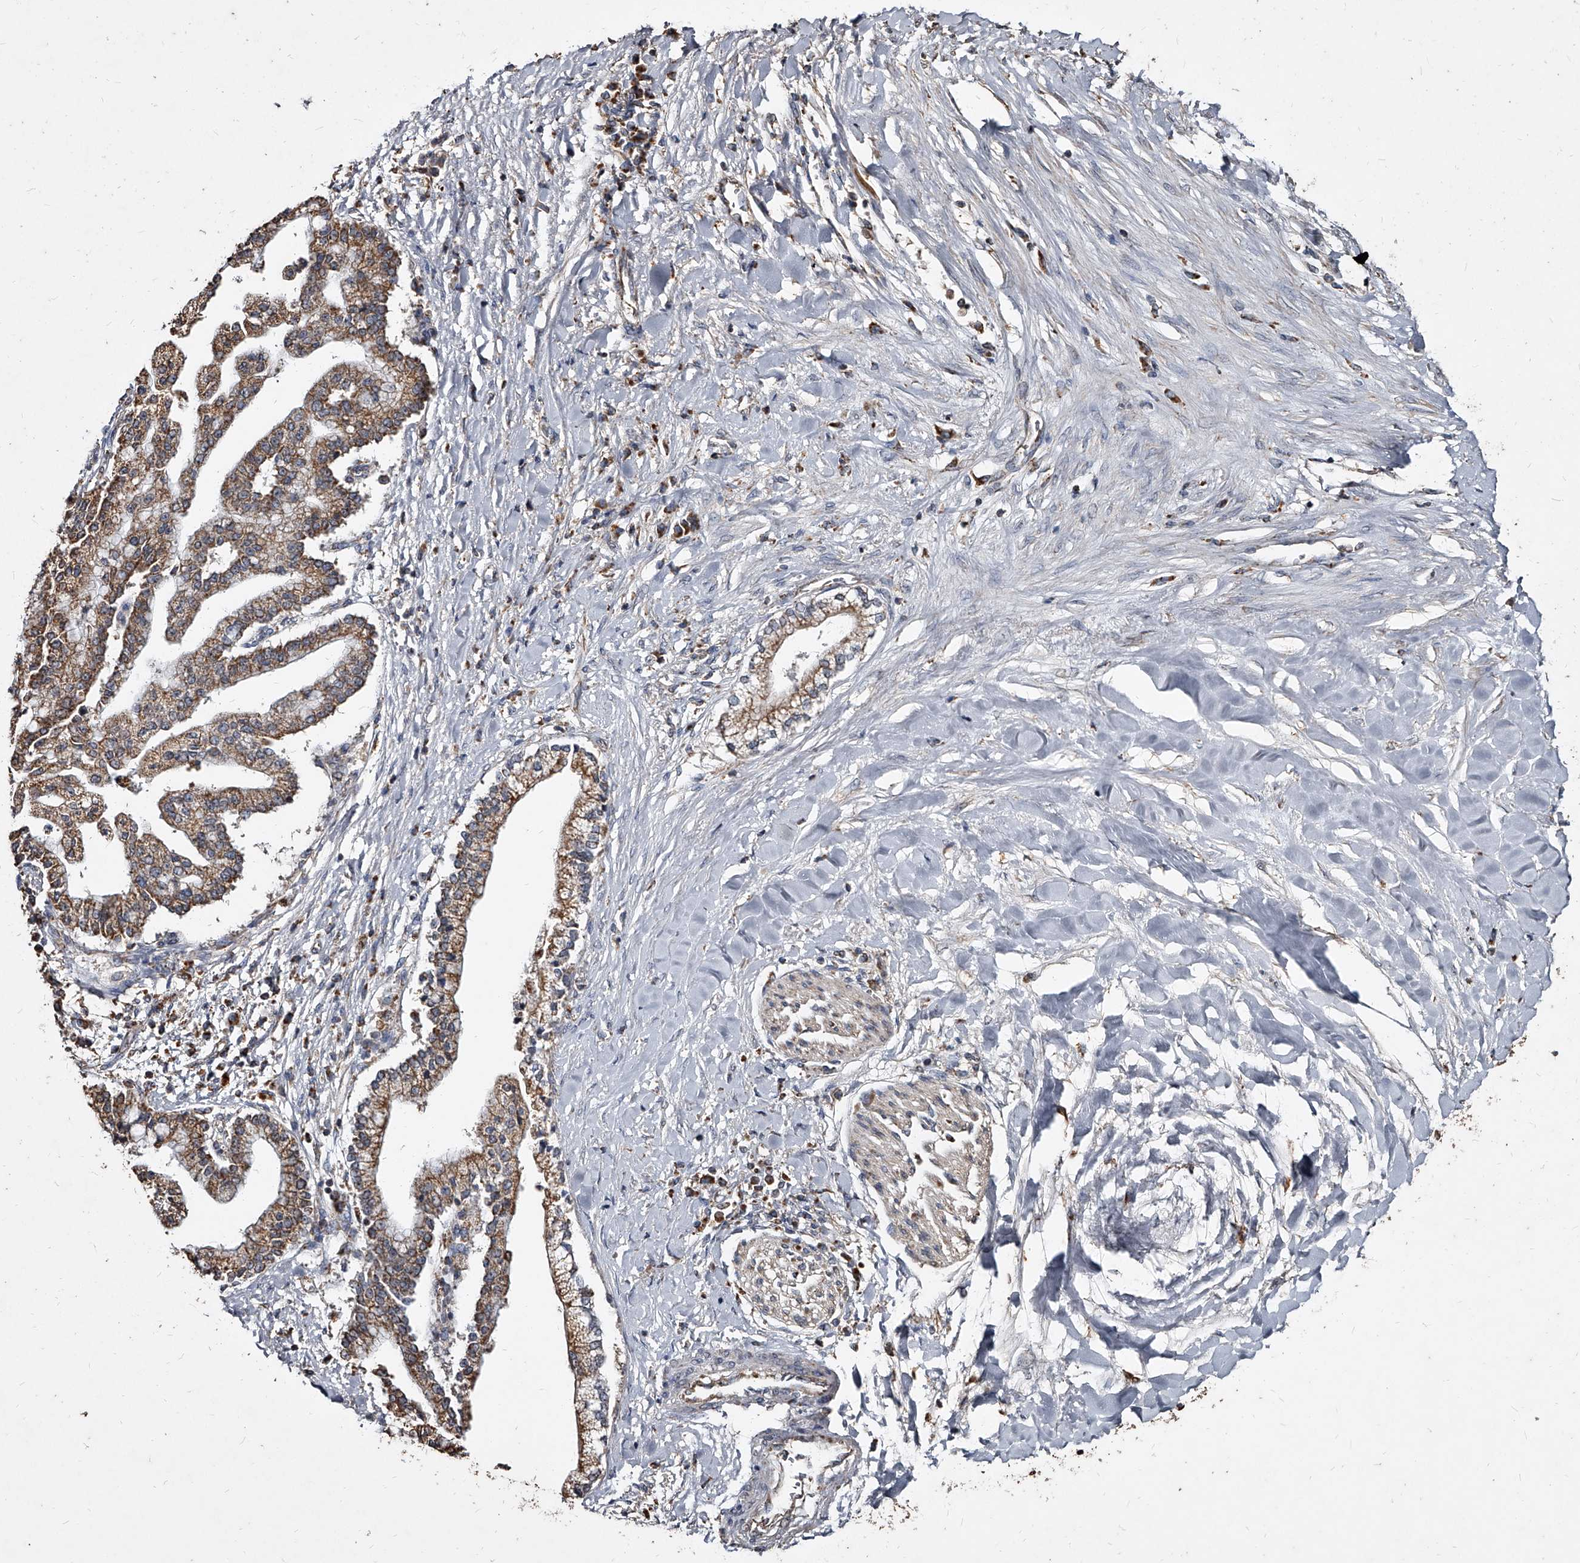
{"staining": {"intensity": "moderate", "quantity": ">75%", "location": "cytoplasmic/membranous"}, "tissue": "liver cancer", "cell_type": "Tumor cells", "image_type": "cancer", "snomed": [{"axis": "morphology", "description": "Cholangiocarcinoma"}, {"axis": "topography", "description": "Liver"}], "caption": "A brown stain highlights moderate cytoplasmic/membranous expression of a protein in liver cholangiocarcinoma tumor cells.", "gene": "GPR183", "patient": {"sex": "male", "age": 50}}